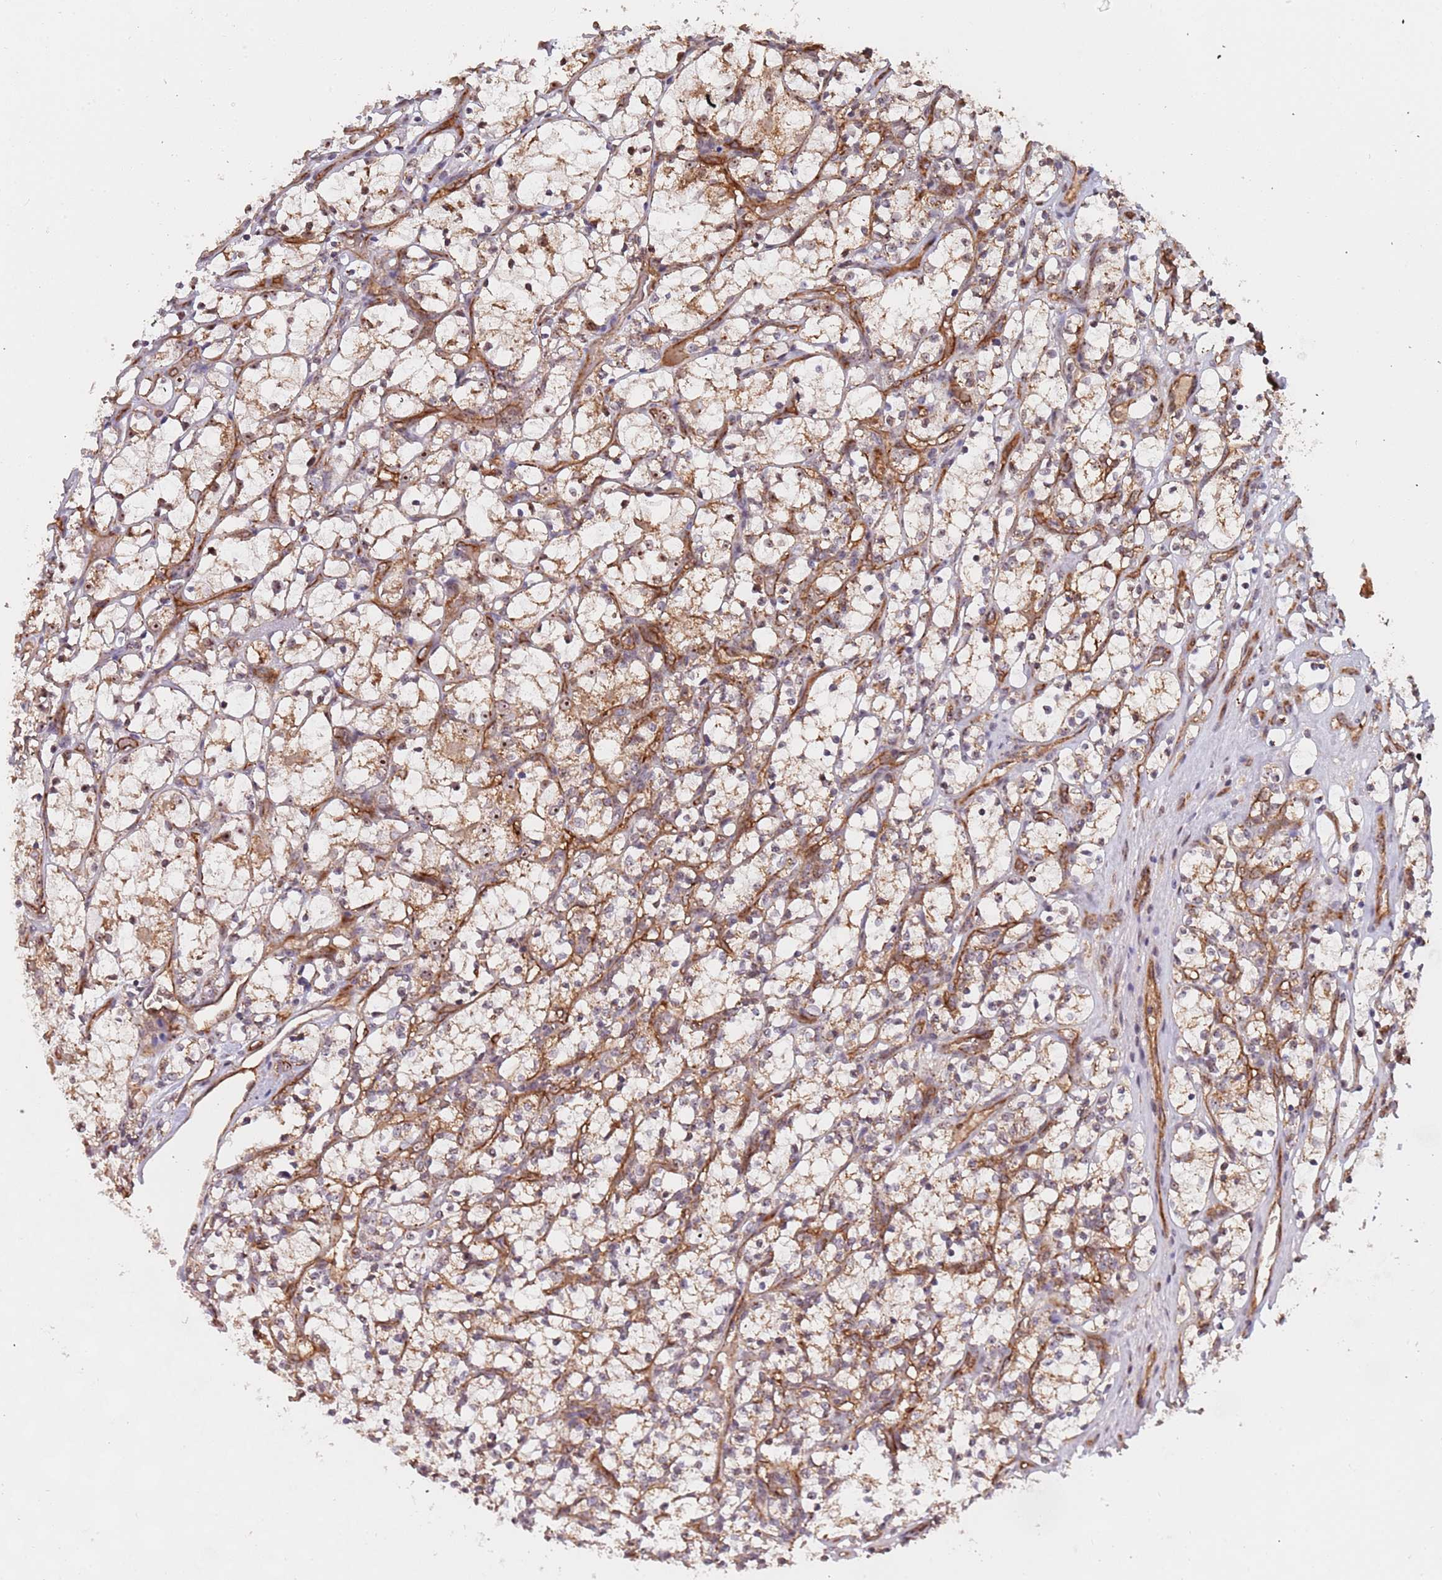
{"staining": {"intensity": "moderate", "quantity": "25%-75%", "location": "cytoplasmic/membranous"}, "tissue": "renal cancer", "cell_type": "Tumor cells", "image_type": "cancer", "snomed": [{"axis": "morphology", "description": "Adenocarcinoma, NOS"}, {"axis": "topography", "description": "Kidney"}], "caption": "This is a photomicrograph of immunohistochemistry staining of renal cancer, which shows moderate staining in the cytoplasmic/membranous of tumor cells.", "gene": "DCHS1", "patient": {"sex": "female", "age": 69}}